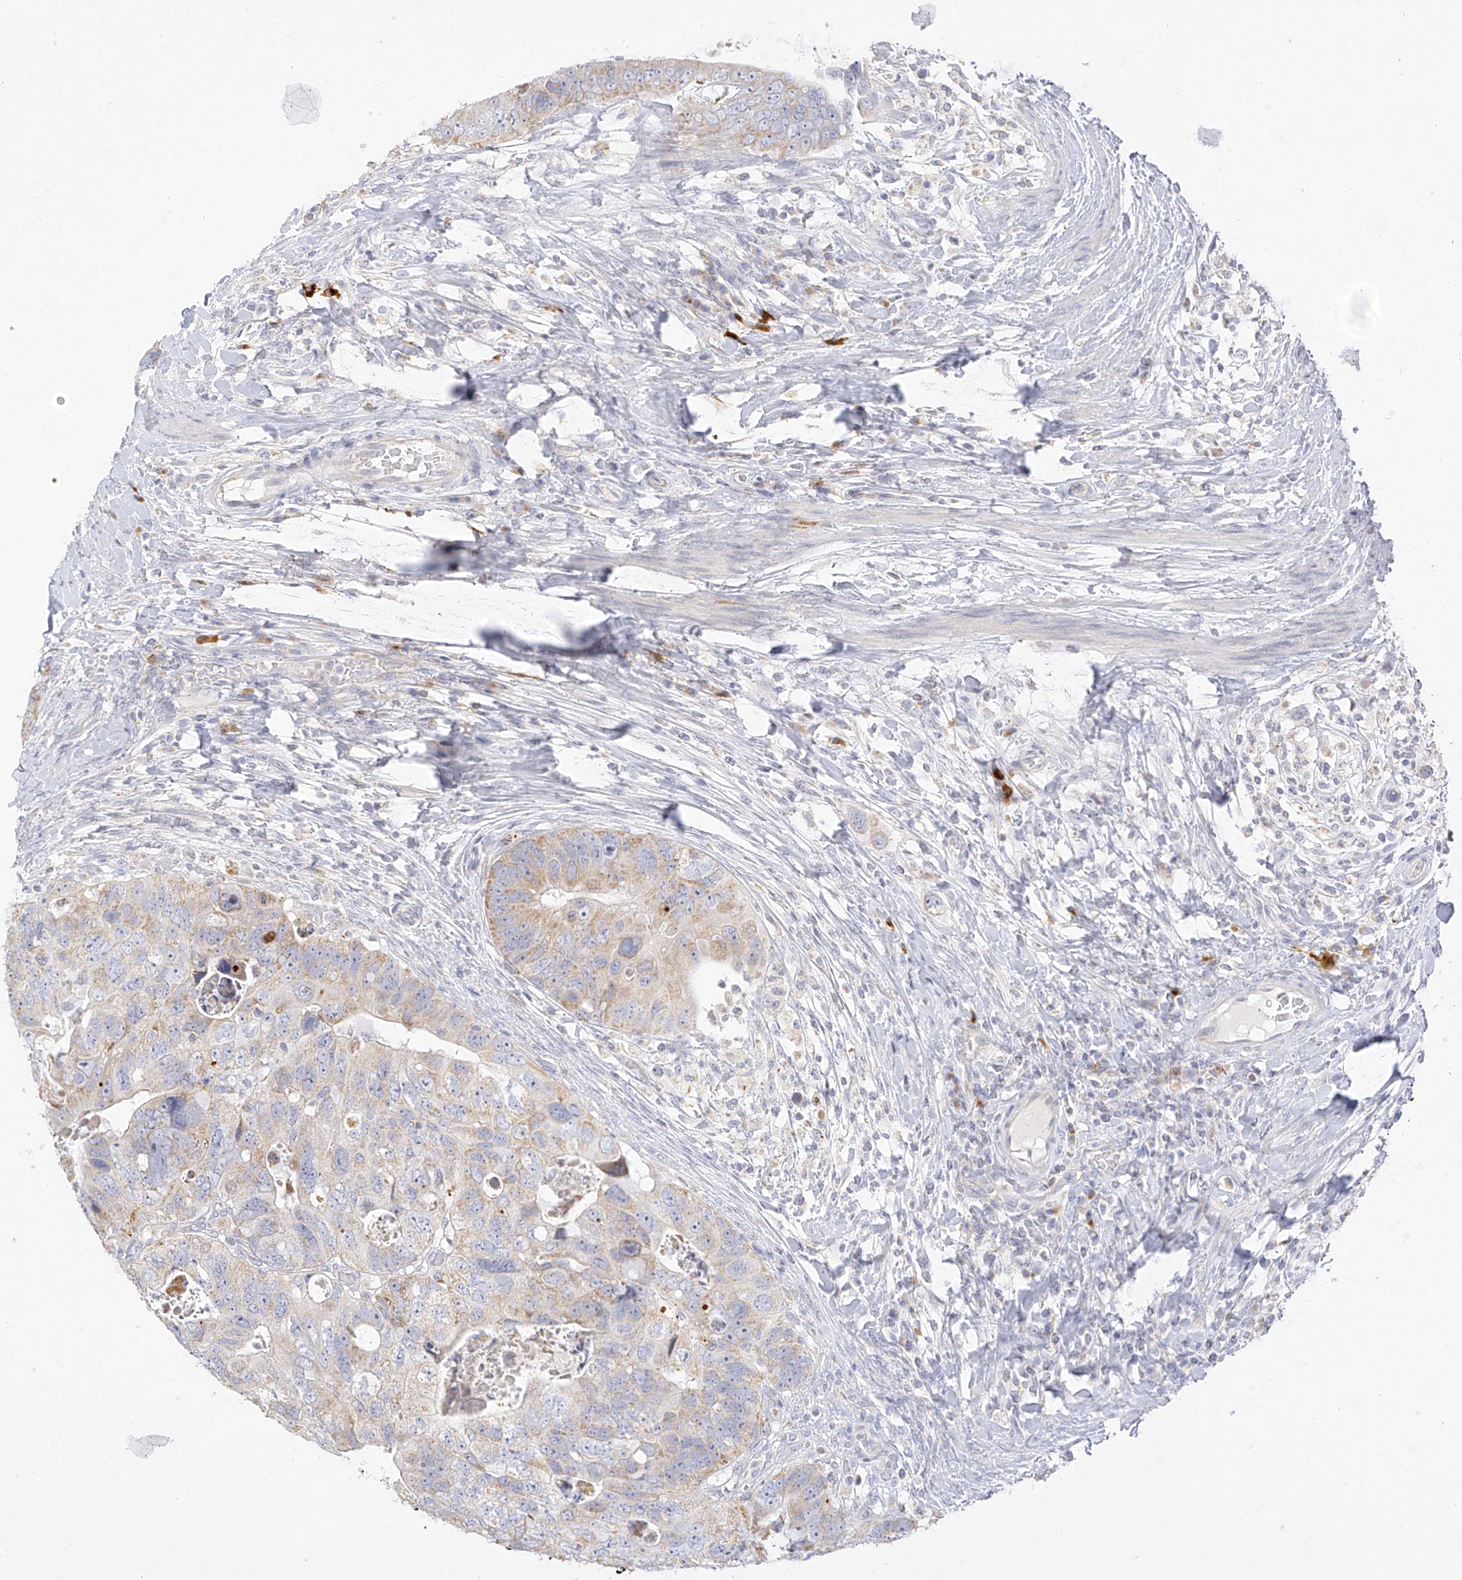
{"staining": {"intensity": "weak", "quantity": "25%-75%", "location": "cytoplasmic/membranous"}, "tissue": "colorectal cancer", "cell_type": "Tumor cells", "image_type": "cancer", "snomed": [{"axis": "morphology", "description": "Adenocarcinoma, NOS"}, {"axis": "topography", "description": "Rectum"}], "caption": "Colorectal cancer (adenocarcinoma) stained with a brown dye displays weak cytoplasmic/membranous positive positivity in approximately 25%-75% of tumor cells.", "gene": "ZNF404", "patient": {"sex": "male", "age": 59}}